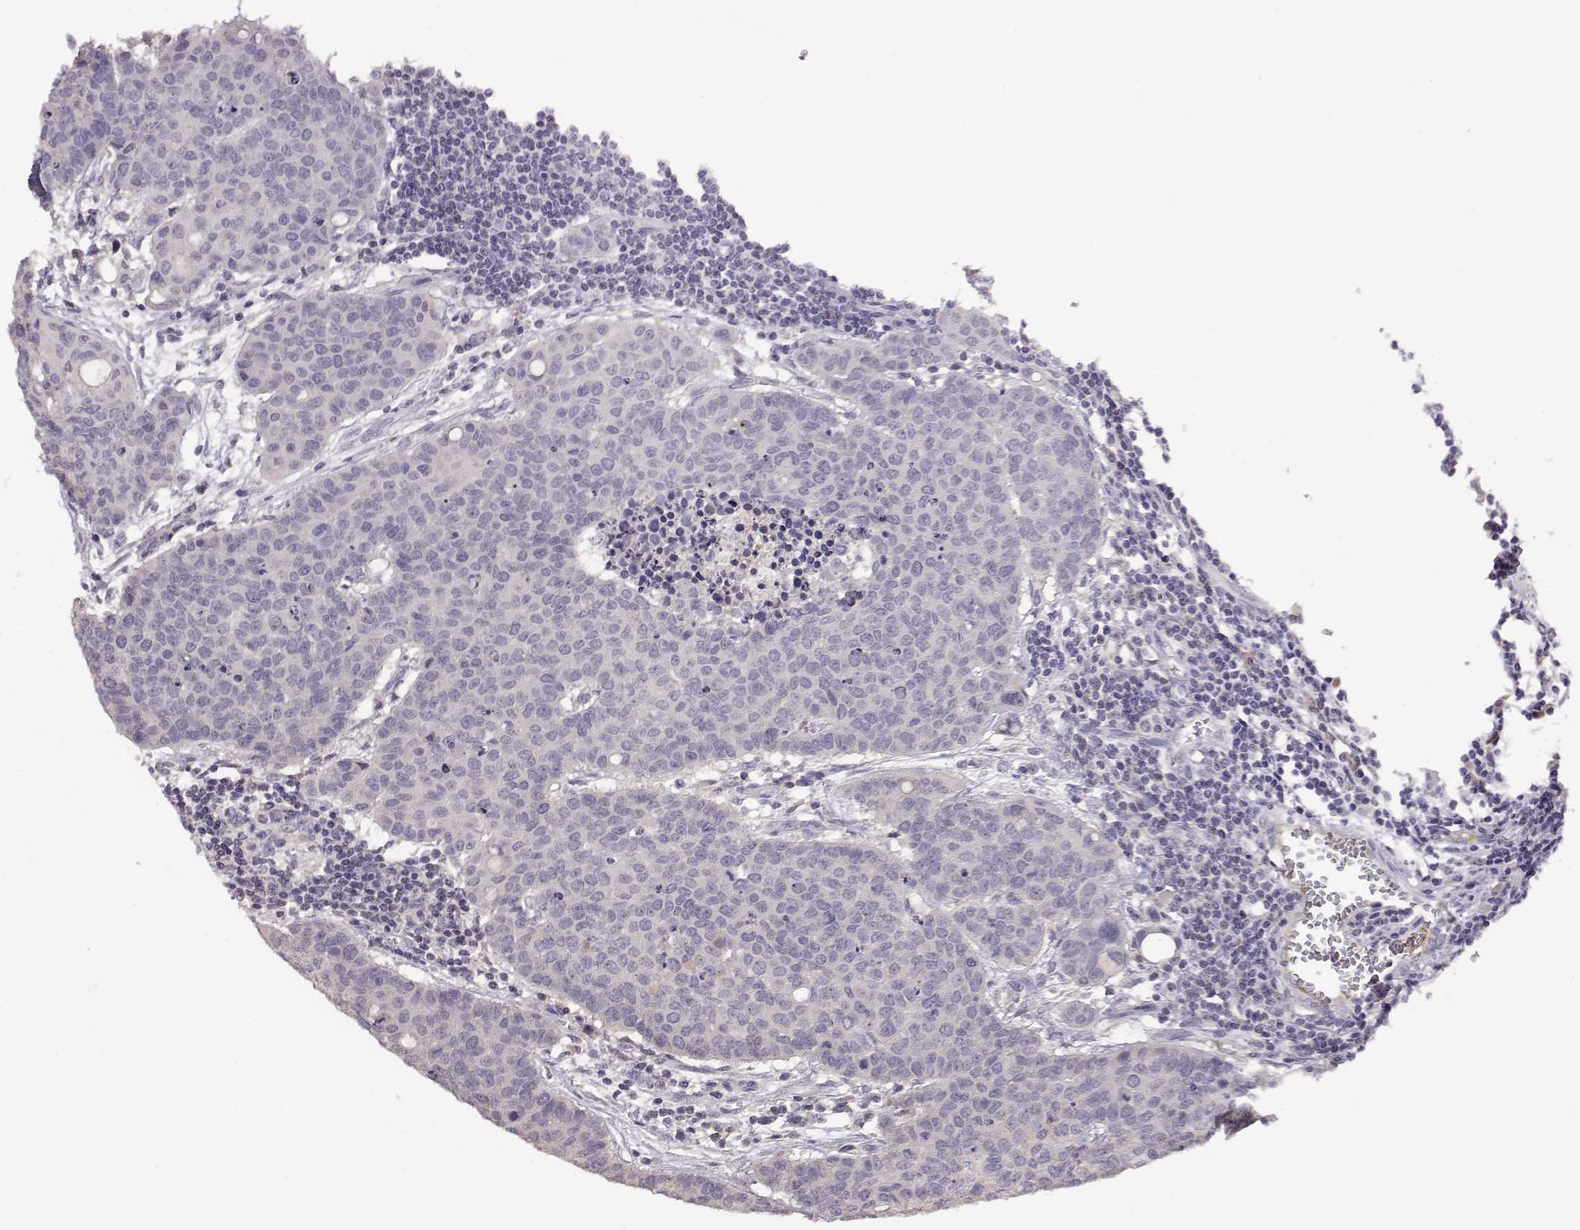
{"staining": {"intensity": "negative", "quantity": "none", "location": "none"}, "tissue": "carcinoid", "cell_type": "Tumor cells", "image_type": "cancer", "snomed": [{"axis": "morphology", "description": "Carcinoid, malignant, NOS"}, {"axis": "topography", "description": "Colon"}], "caption": "Carcinoid stained for a protein using IHC demonstrates no expression tumor cells.", "gene": "TACR1", "patient": {"sex": "male", "age": 81}}